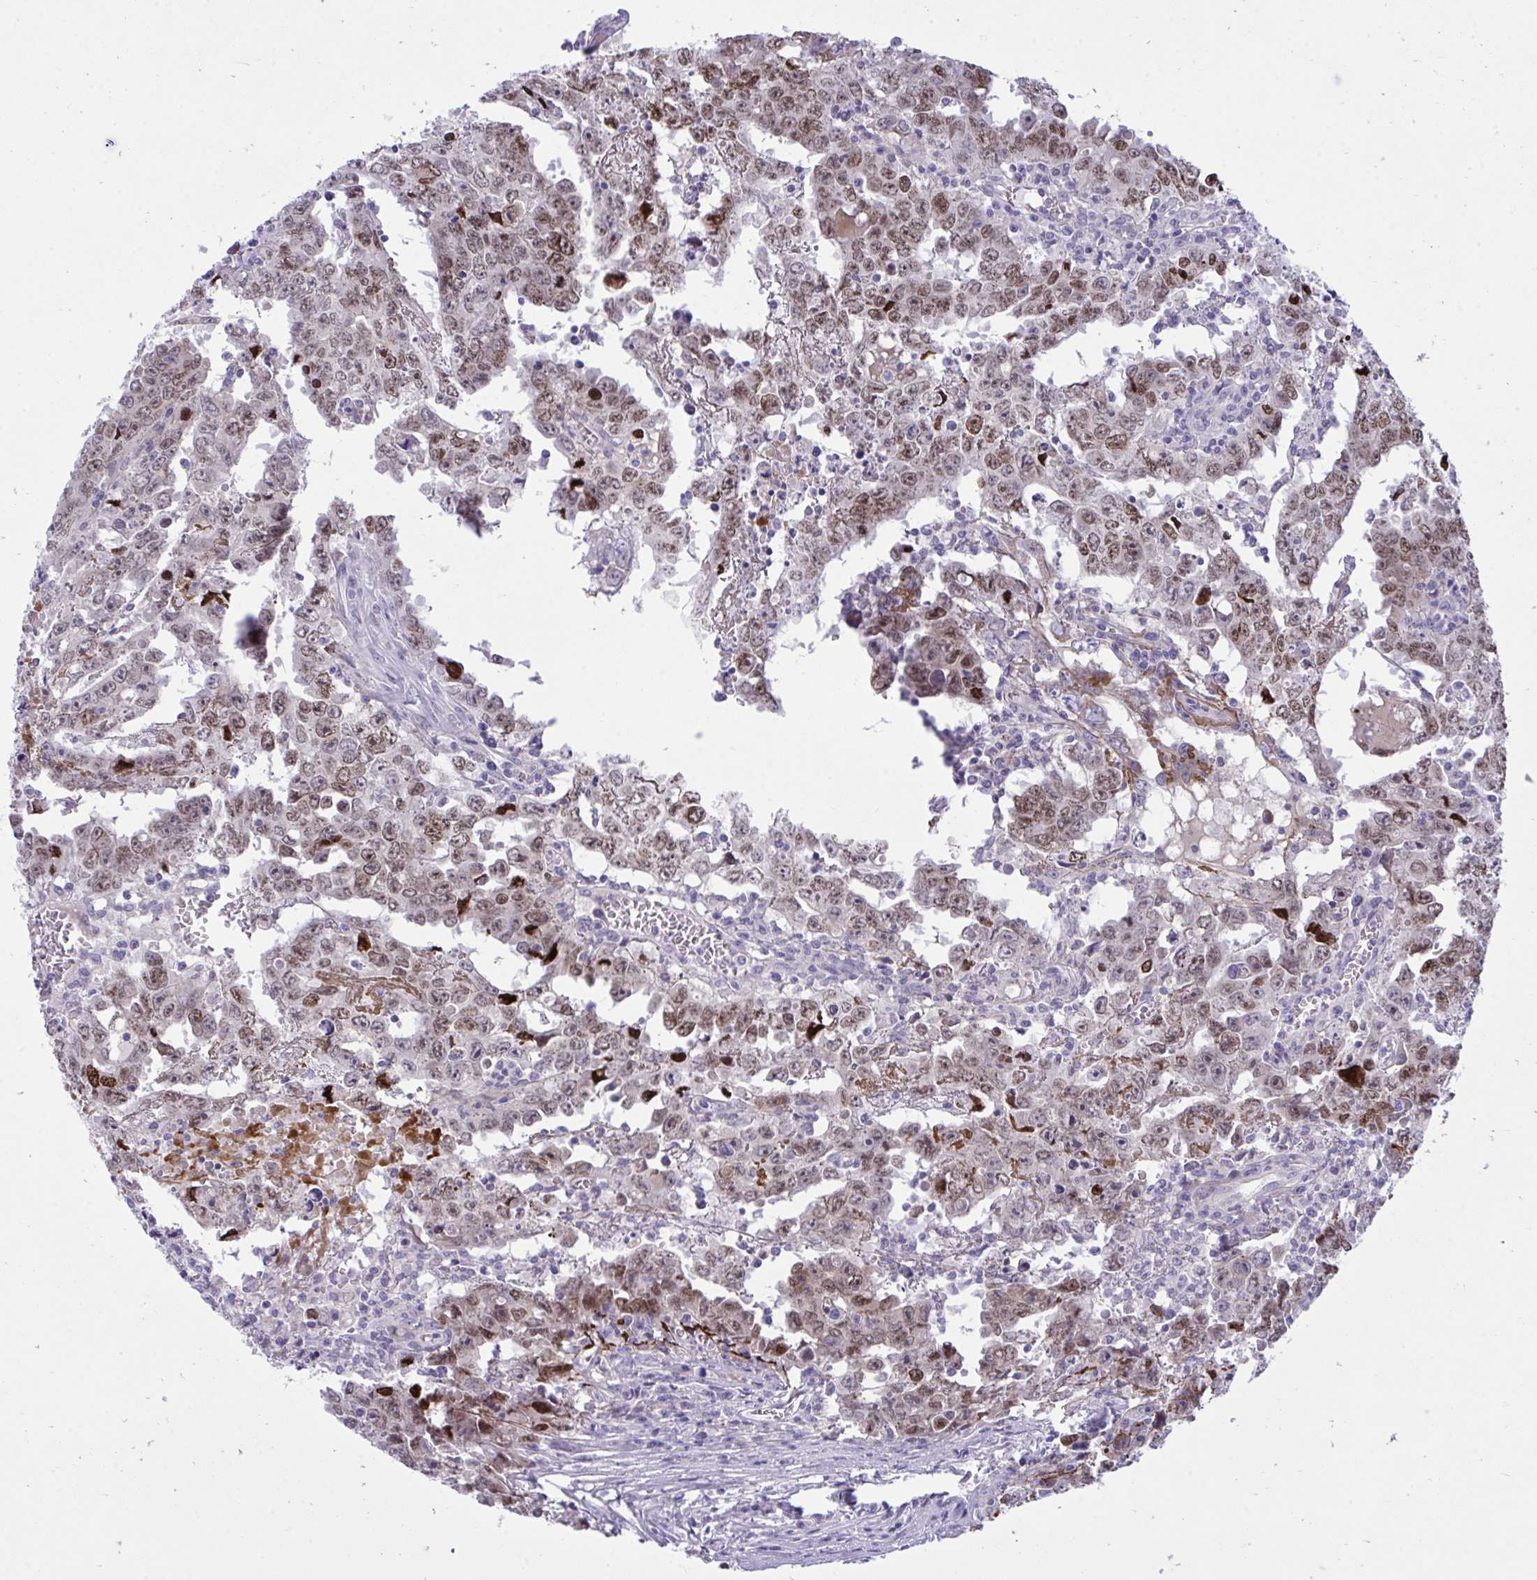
{"staining": {"intensity": "moderate", "quantity": ">75%", "location": "nuclear"}, "tissue": "testis cancer", "cell_type": "Tumor cells", "image_type": "cancer", "snomed": [{"axis": "morphology", "description": "Carcinoma, Embryonal, NOS"}, {"axis": "topography", "description": "Testis"}], "caption": "Tumor cells display moderate nuclear staining in approximately >75% of cells in testis cancer. The protein of interest is stained brown, and the nuclei are stained in blue (DAB (3,3'-diaminobenzidine) IHC with brightfield microscopy, high magnification).", "gene": "MED9", "patient": {"sex": "male", "age": 22}}